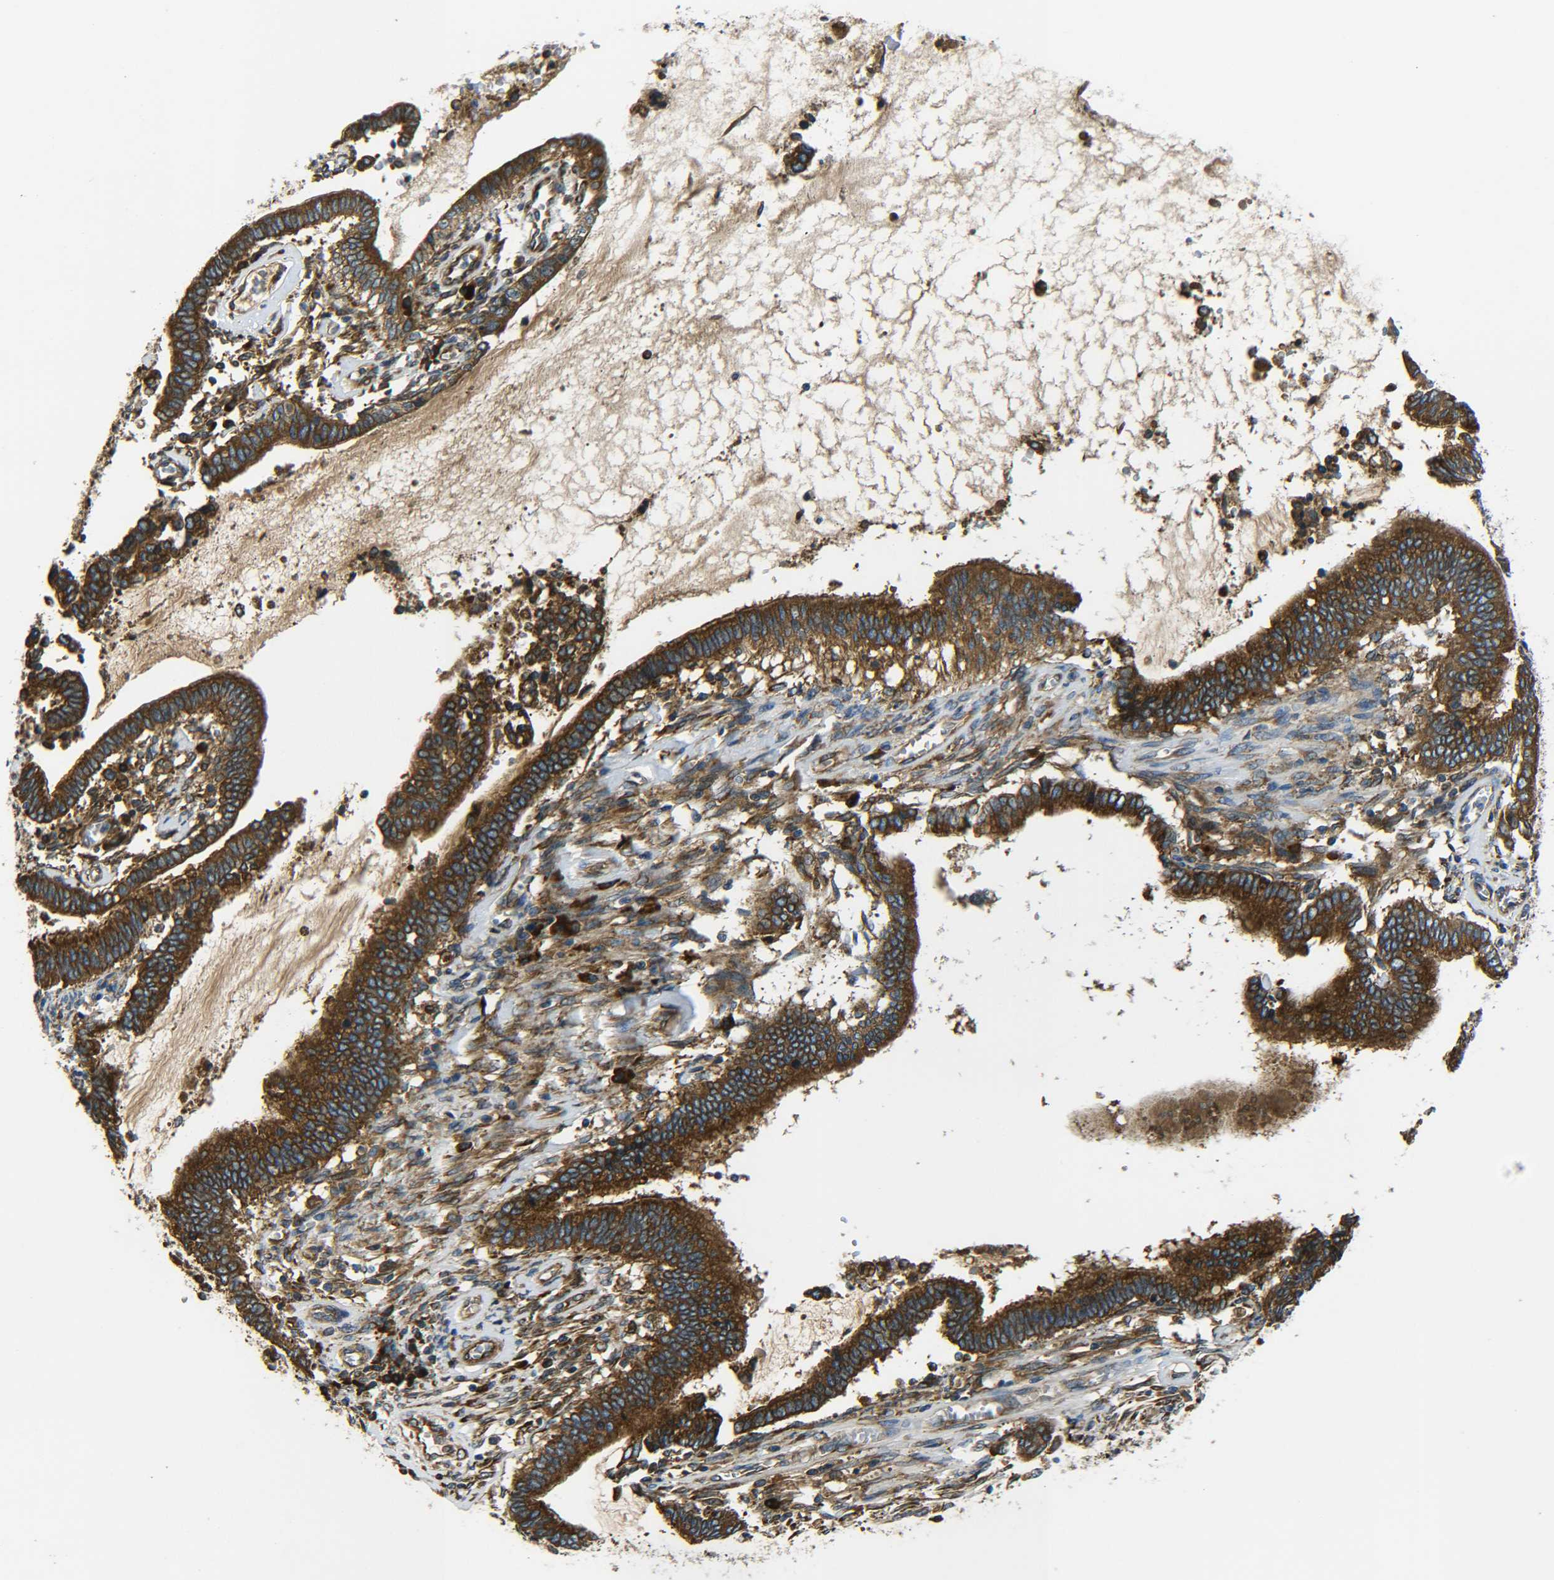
{"staining": {"intensity": "strong", "quantity": ">75%", "location": "cytoplasmic/membranous"}, "tissue": "cervical cancer", "cell_type": "Tumor cells", "image_type": "cancer", "snomed": [{"axis": "morphology", "description": "Adenocarcinoma, NOS"}, {"axis": "topography", "description": "Cervix"}], "caption": "Protein staining of cervical cancer tissue demonstrates strong cytoplasmic/membranous expression in approximately >75% of tumor cells.", "gene": "PREB", "patient": {"sex": "female", "age": 44}}